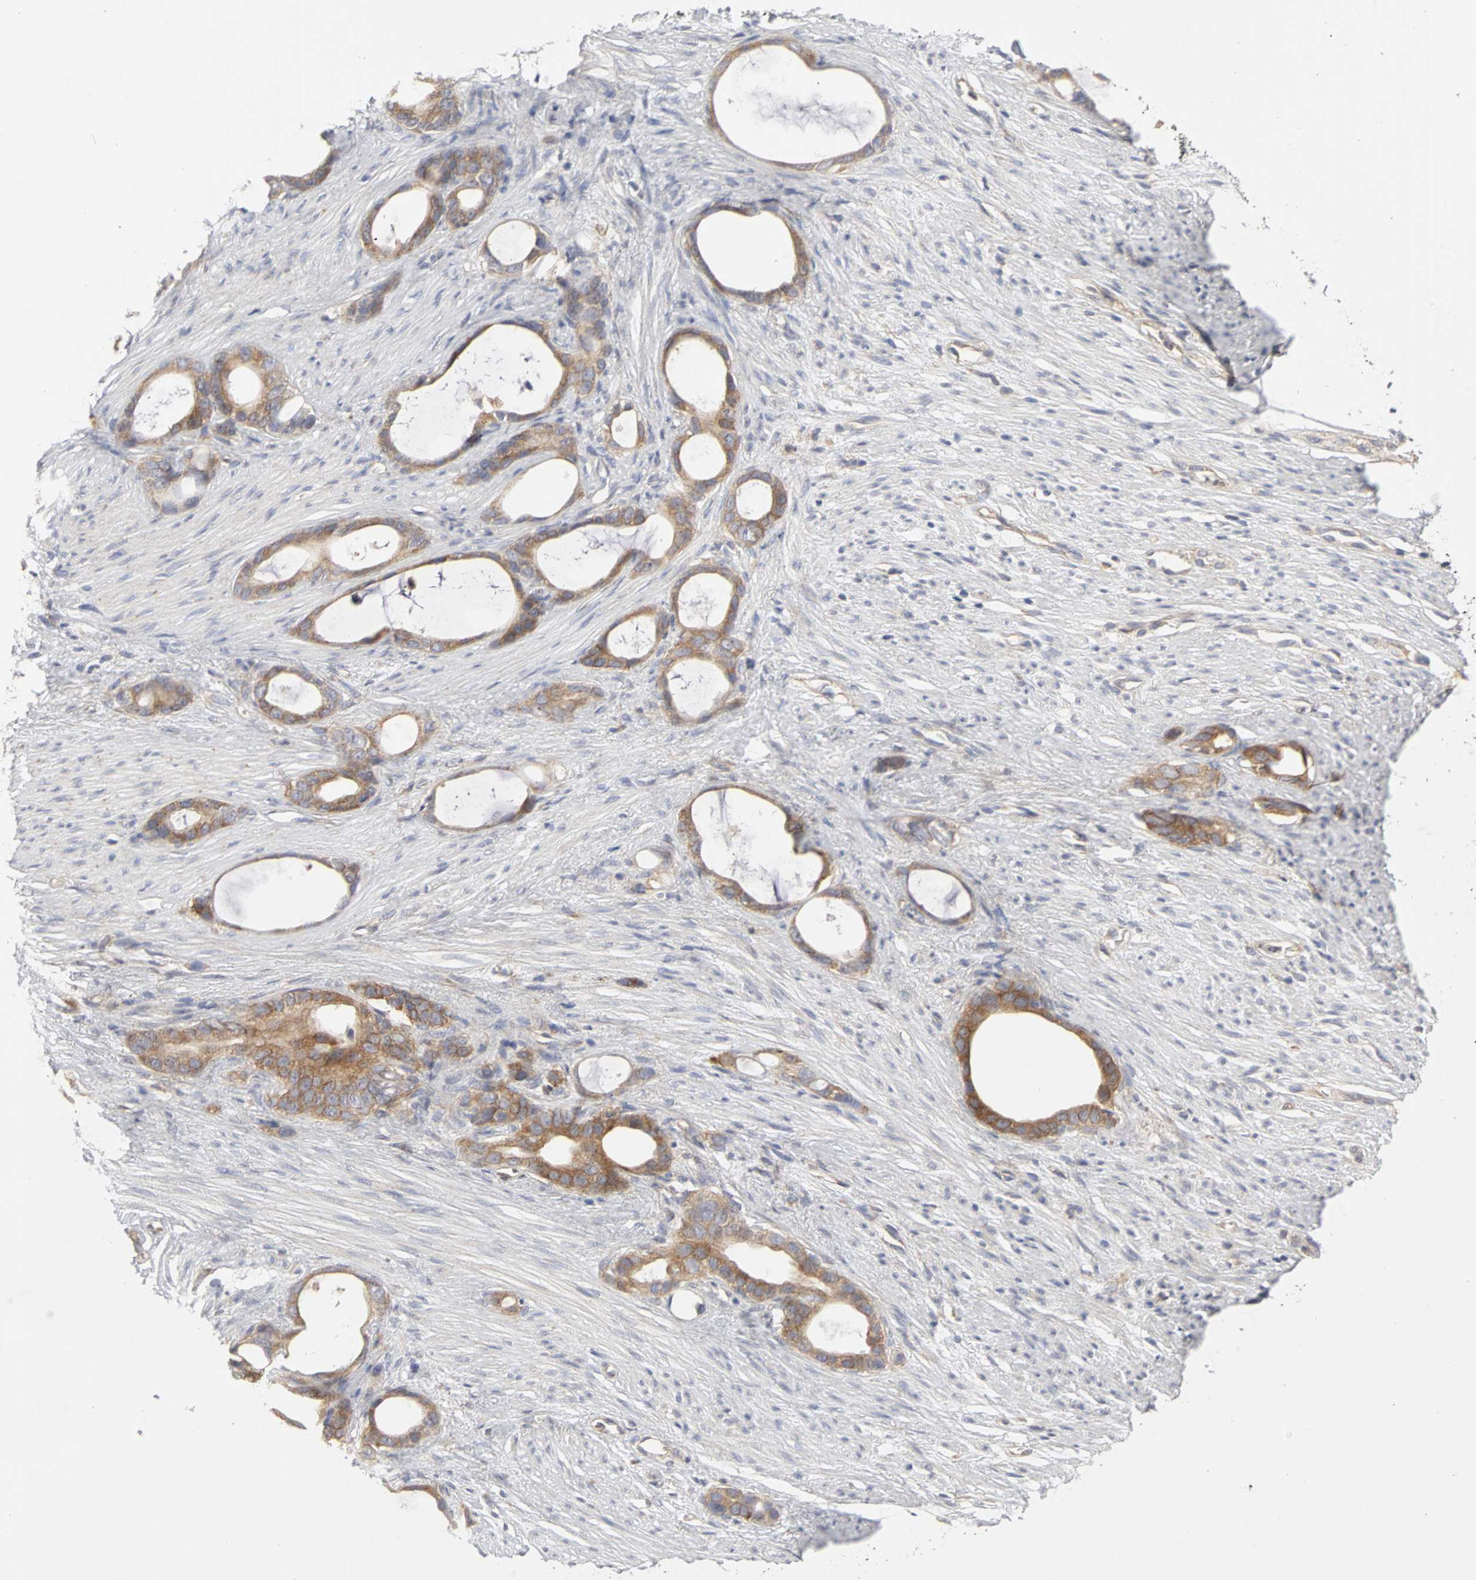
{"staining": {"intensity": "moderate", "quantity": ">75%", "location": "cytoplasmic/membranous"}, "tissue": "stomach cancer", "cell_type": "Tumor cells", "image_type": "cancer", "snomed": [{"axis": "morphology", "description": "Adenocarcinoma, NOS"}, {"axis": "topography", "description": "Stomach"}], "caption": "A medium amount of moderate cytoplasmic/membranous expression is present in approximately >75% of tumor cells in stomach cancer (adenocarcinoma) tissue.", "gene": "IRAK1", "patient": {"sex": "female", "age": 75}}